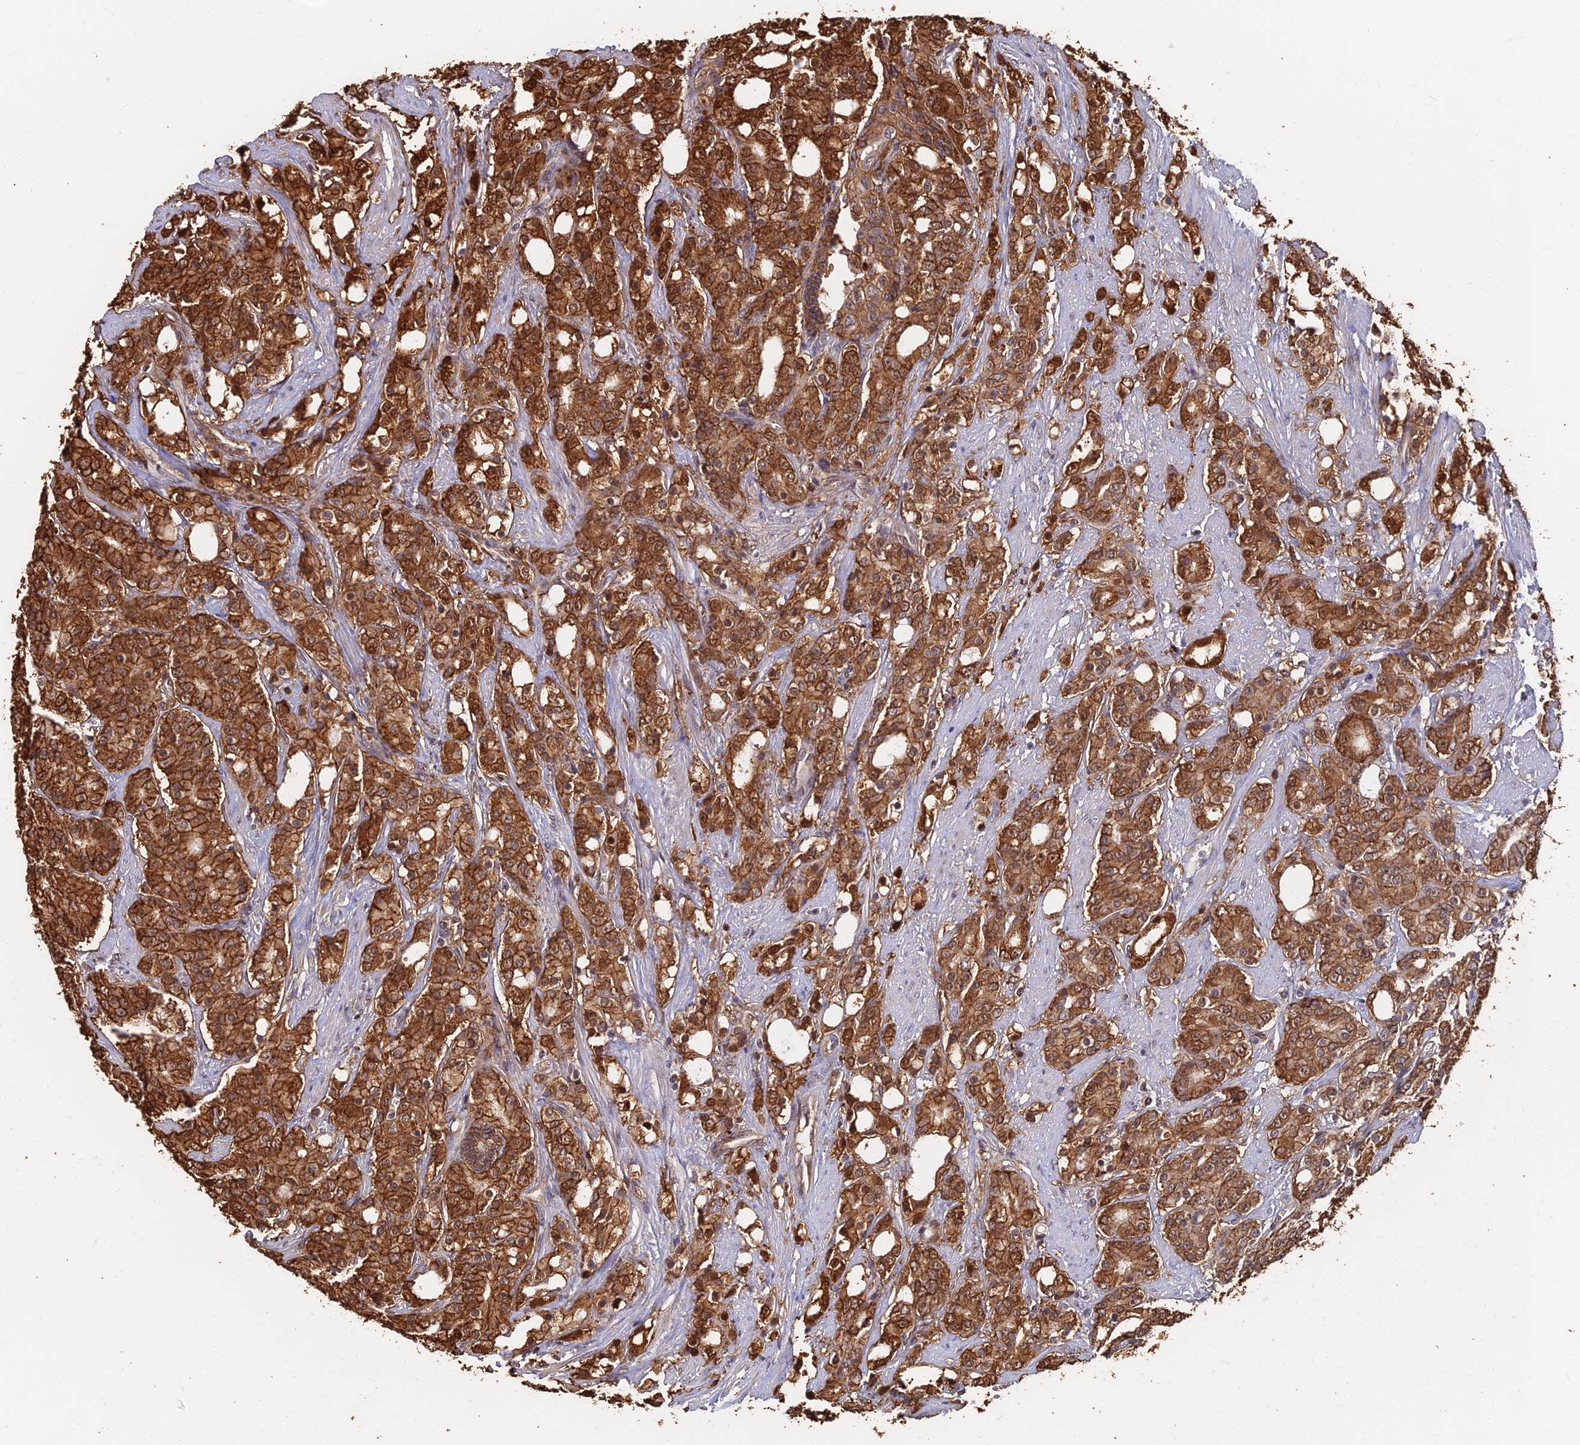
{"staining": {"intensity": "strong", "quantity": ">75%", "location": "cytoplasmic/membranous"}, "tissue": "prostate cancer", "cell_type": "Tumor cells", "image_type": "cancer", "snomed": [{"axis": "morphology", "description": "Adenocarcinoma, High grade"}, {"axis": "topography", "description": "Prostate"}], "caption": "An image of prostate high-grade adenocarcinoma stained for a protein shows strong cytoplasmic/membranous brown staining in tumor cells.", "gene": "LRRN3", "patient": {"sex": "male", "age": 62}}